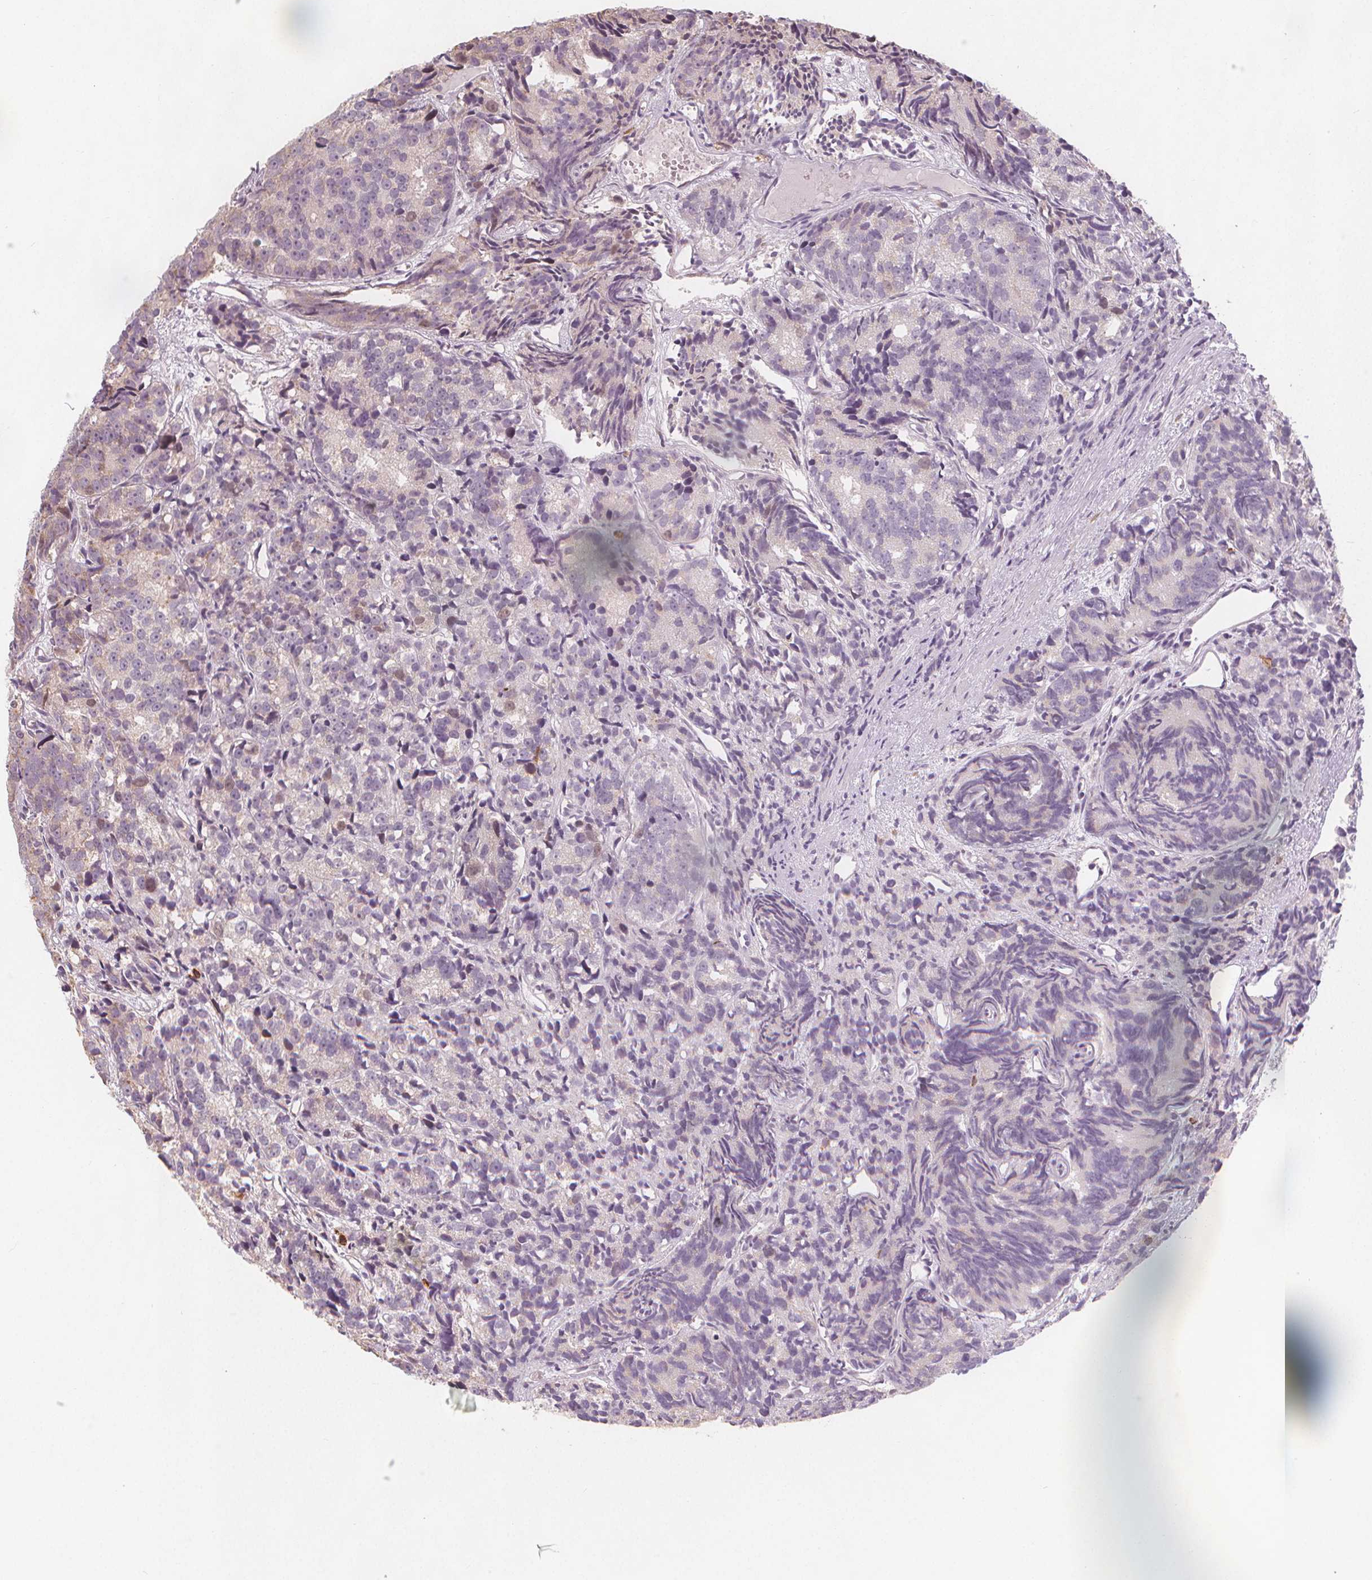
{"staining": {"intensity": "negative", "quantity": "none", "location": "none"}, "tissue": "prostate cancer", "cell_type": "Tumor cells", "image_type": "cancer", "snomed": [{"axis": "morphology", "description": "Adenocarcinoma, High grade"}, {"axis": "topography", "description": "Prostate"}], "caption": "The photomicrograph exhibits no significant positivity in tumor cells of prostate adenocarcinoma (high-grade).", "gene": "TIPIN", "patient": {"sex": "male", "age": 77}}